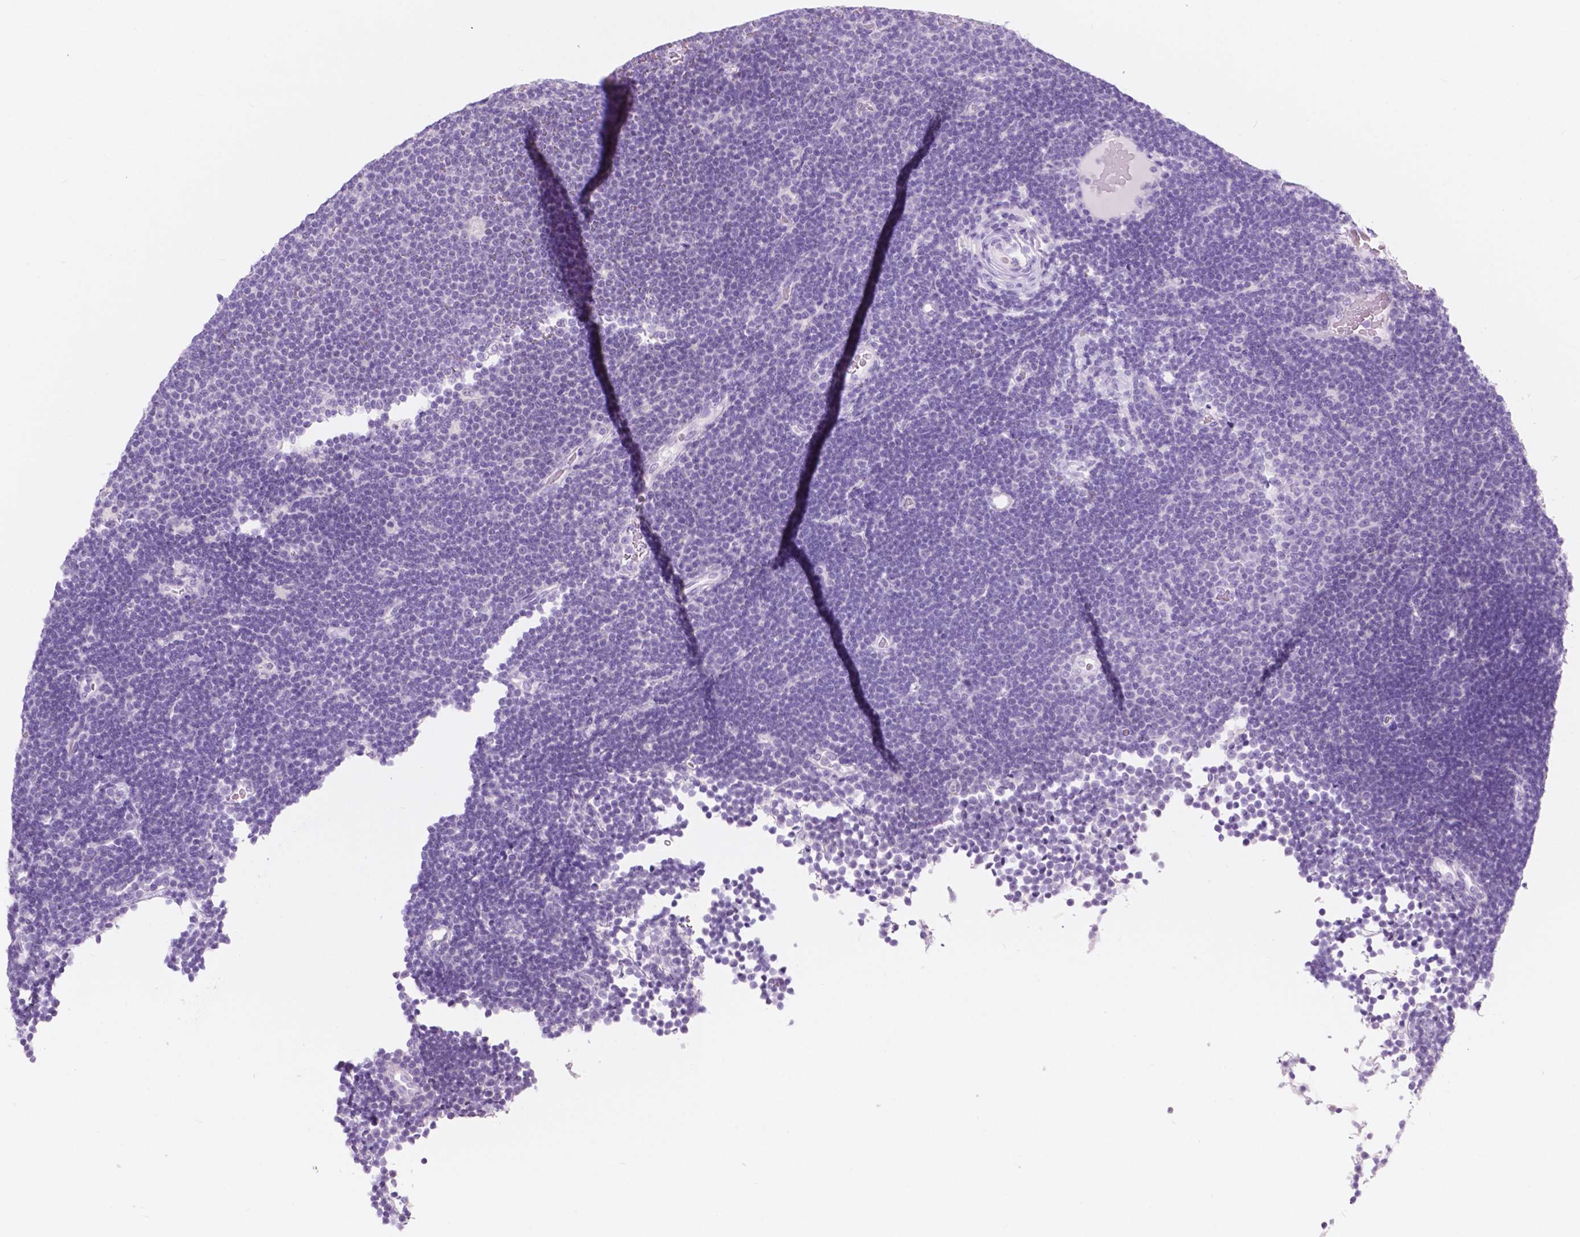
{"staining": {"intensity": "negative", "quantity": "none", "location": "none"}, "tissue": "lymphoma", "cell_type": "Tumor cells", "image_type": "cancer", "snomed": [{"axis": "morphology", "description": "Malignant lymphoma, non-Hodgkin's type, Low grade"}, {"axis": "topography", "description": "Brain"}], "caption": "An image of human lymphoma is negative for staining in tumor cells. (DAB (3,3'-diaminobenzidine) immunohistochemistry (IHC), high magnification).", "gene": "CUZD1", "patient": {"sex": "female", "age": 66}}